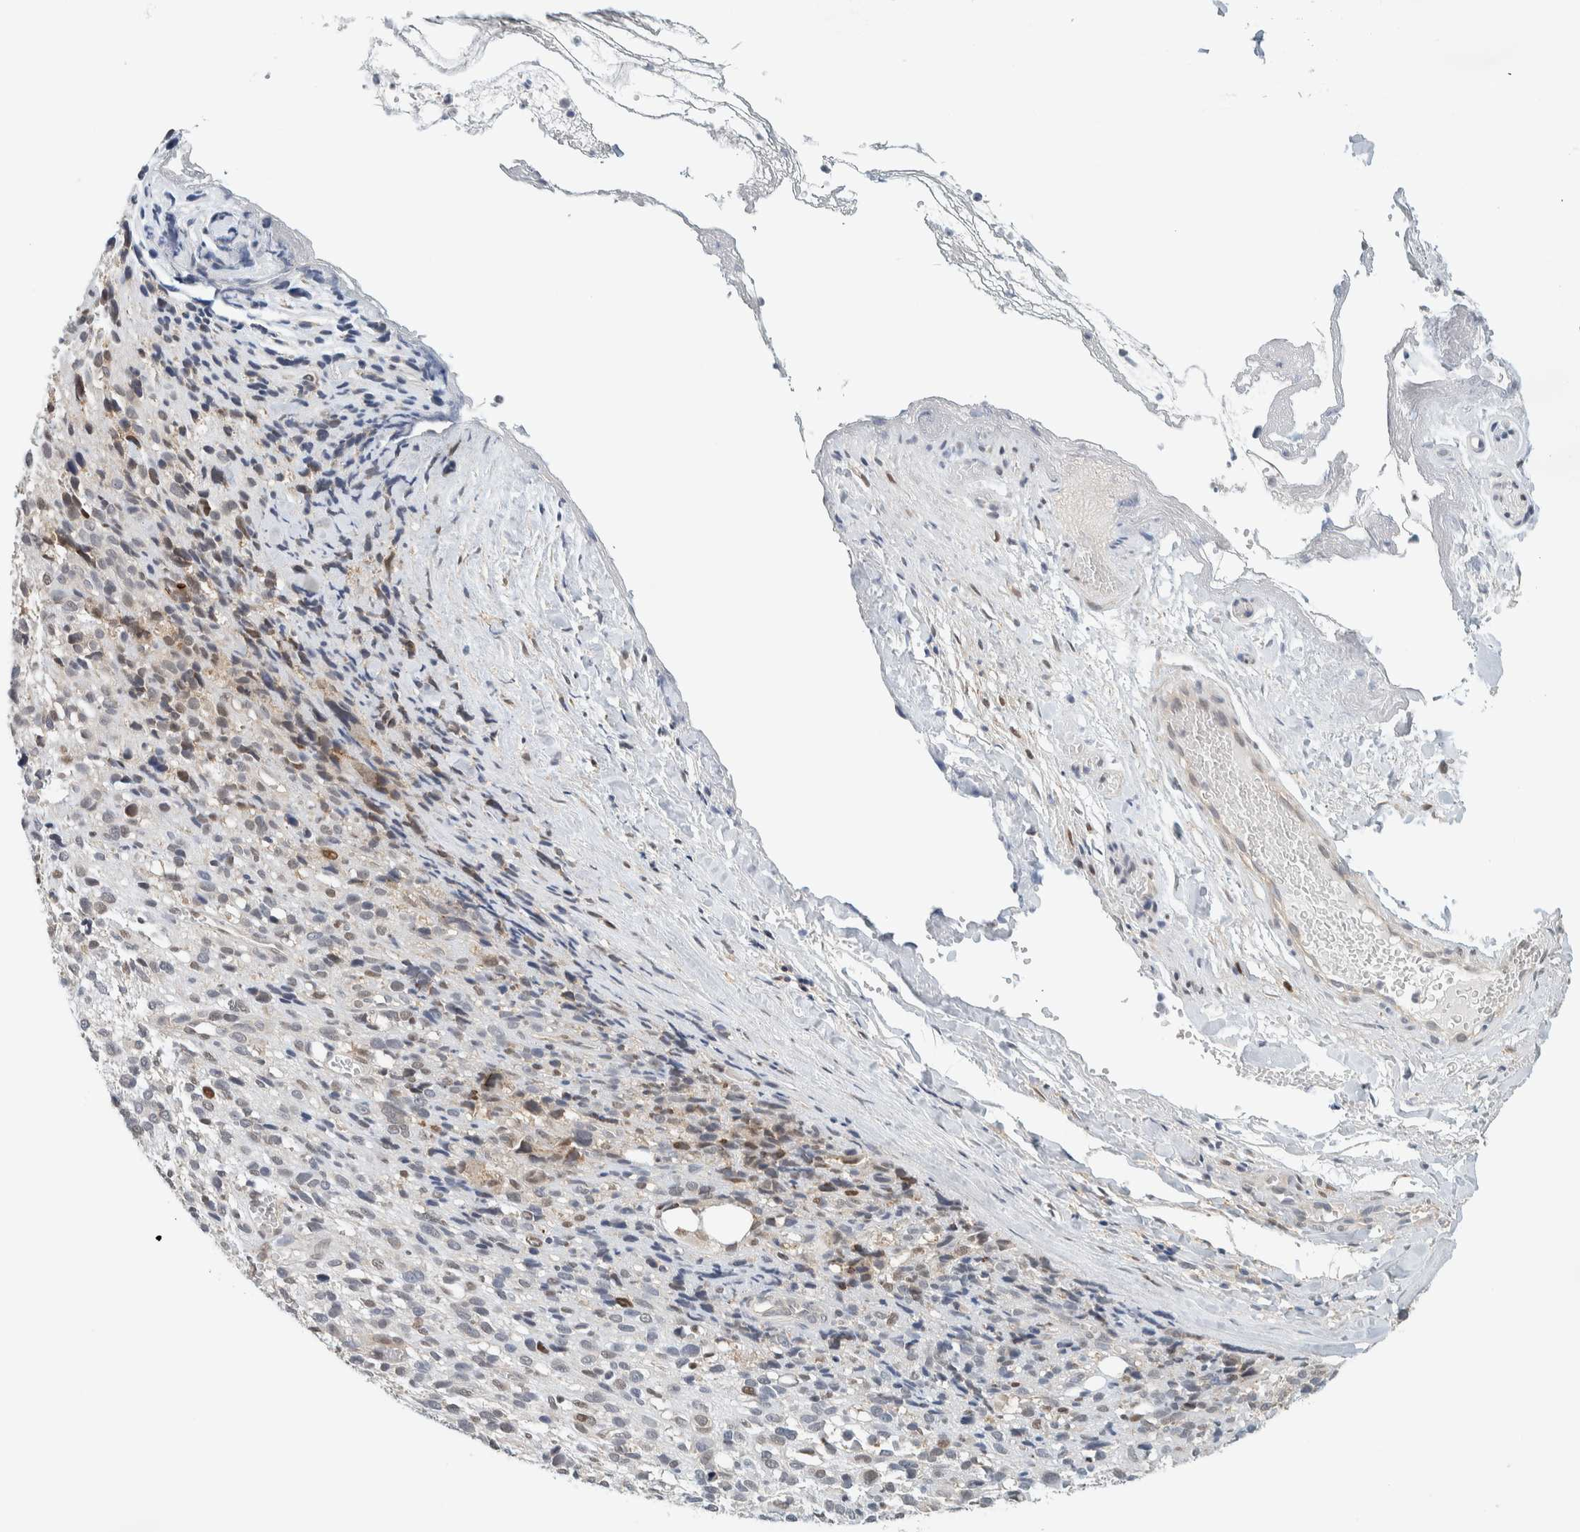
{"staining": {"intensity": "weak", "quantity": "<25%", "location": "nuclear"}, "tissue": "melanoma", "cell_type": "Tumor cells", "image_type": "cancer", "snomed": [{"axis": "morphology", "description": "Malignant melanoma, NOS"}, {"axis": "topography", "description": "Skin"}], "caption": "Malignant melanoma was stained to show a protein in brown. There is no significant staining in tumor cells. (DAB immunohistochemistry (IHC) visualized using brightfield microscopy, high magnification).", "gene": "TFE3", "patient": {"sex": "female", "age": 55}}